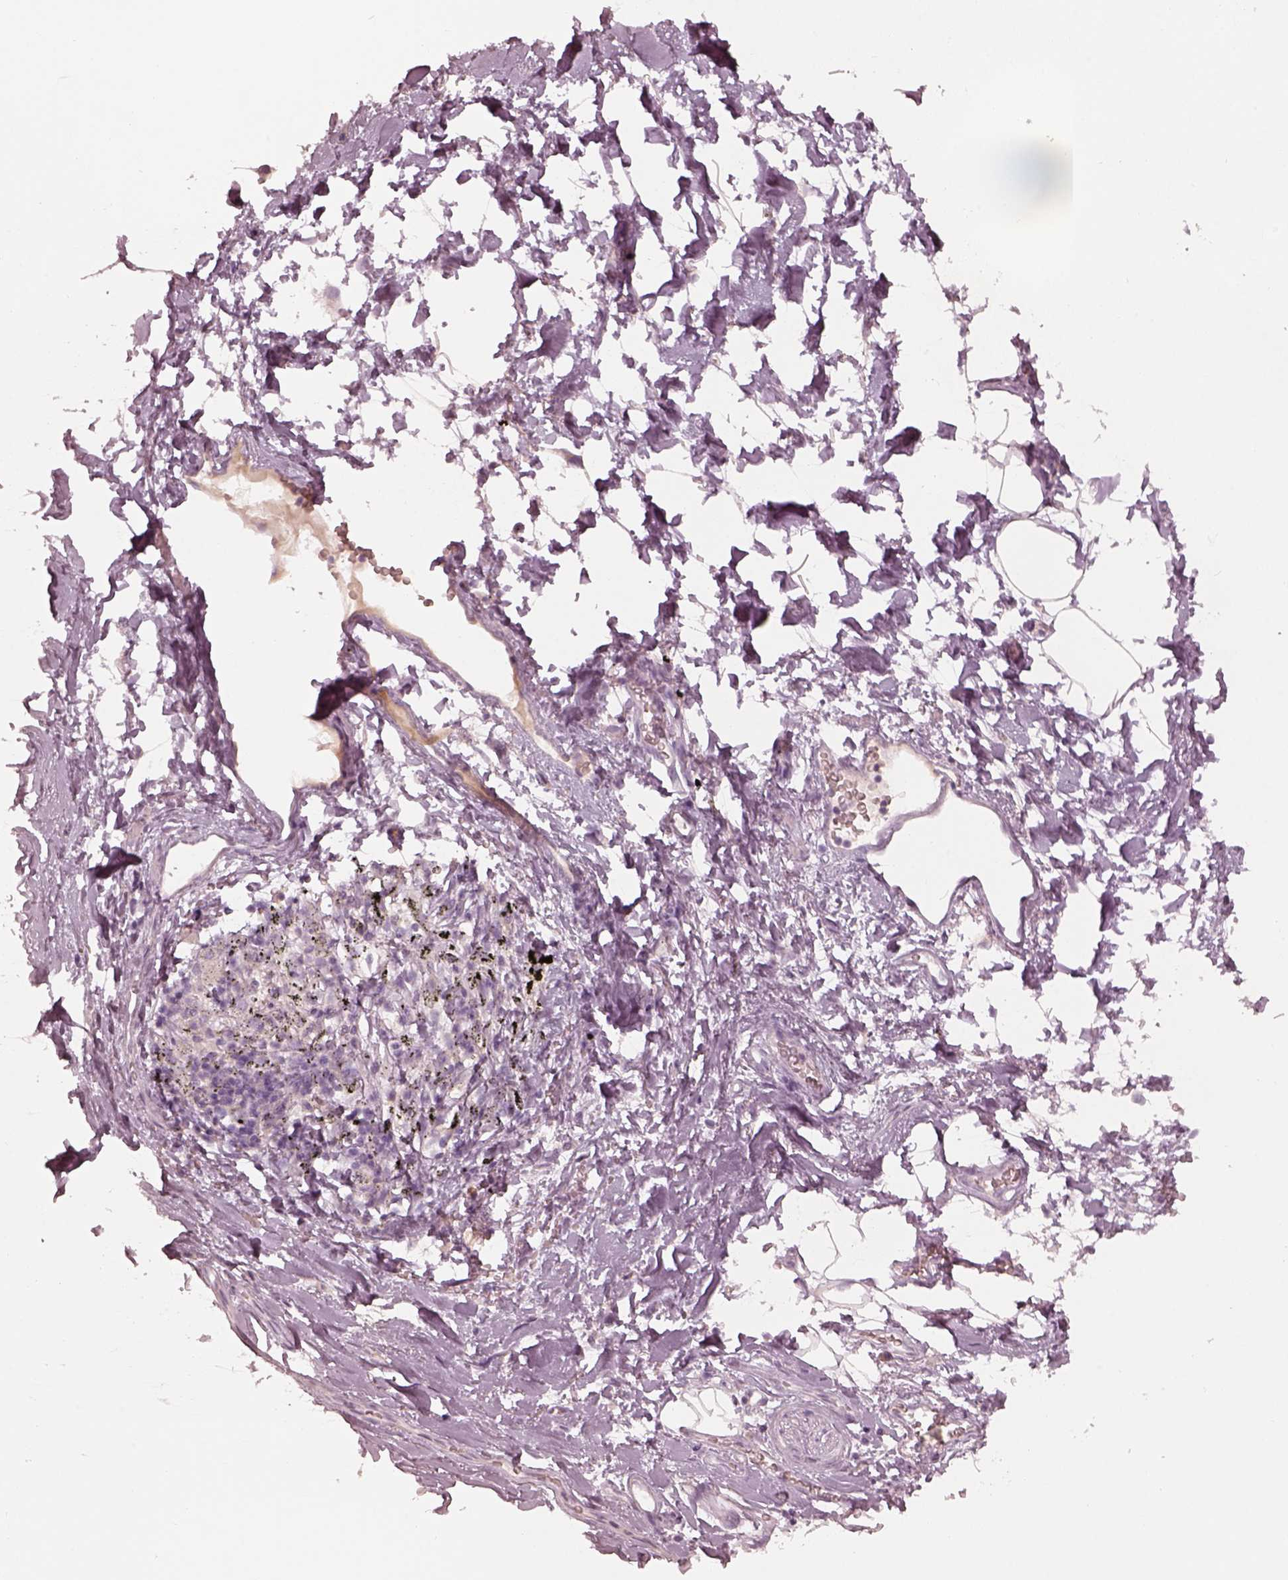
{"staining": {"intensity": "moderate", "quantity": "<25%", "location": "cytoplasmic/membranous"}, "tissue": "bronchus", "cell_type": "Respiratory epithelial cells", "image_type": "normal", "snomed": [{"axis": "morphology", "description": "Normal tissue, NOS"}, {"axis": "topography", "description": "Cartilage tissue"}, {"axis": "topography", "description": "Bronchus"}], "caption": "Protein staining displays moderate cytoplasmic/membranous expression in about <25% of respiratory epithelial cells in normal bronchus. (brown staining indicates protein expression, while blue staining denotes nuclei).", "gene": "SPATA6L", "patient": {"sex": "male", "age": 58}}